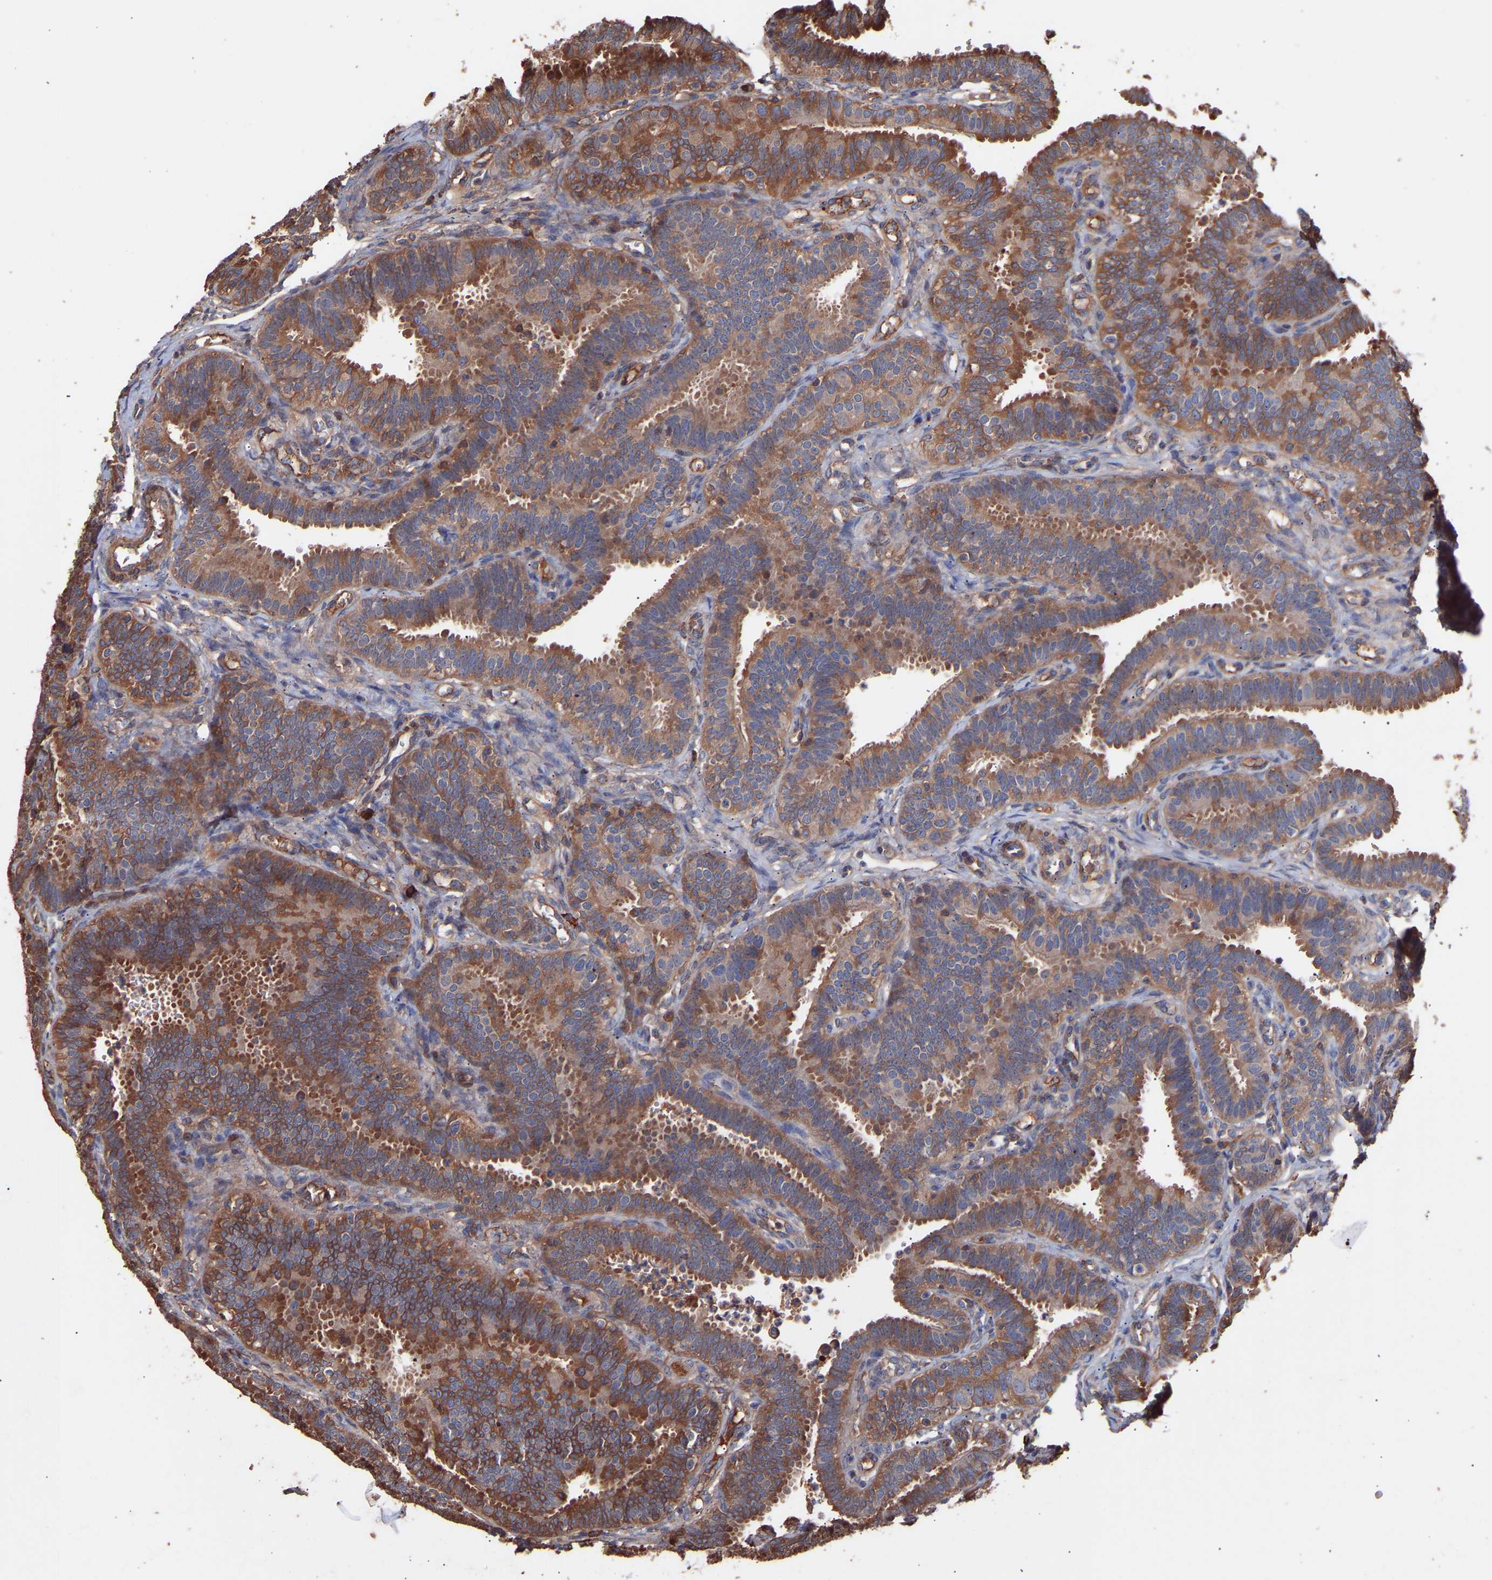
{"staining": {"intensity": "moderate", "quantity": ">75%", "location": "cytoplasmic/membranous"}, "tissue": "fallopian tube", "cell_type": "Glandular cells", "image_type": "normal", "snomed": [{"axis": "morphology", "description": "Normal tissue, NOS"}, {"axis": "topography", "description": "Fallopian tube"}, {"axis": "topography", "description": "Placenta"}], "caption": "Glandular cells exhibit medium levels of moderate cytoplasmic/membranous positivity in approximately >75% of cells in normal human fallopian tube.", "gene": "TMEM268", "patient": {"sex": "female", "age": 34}}